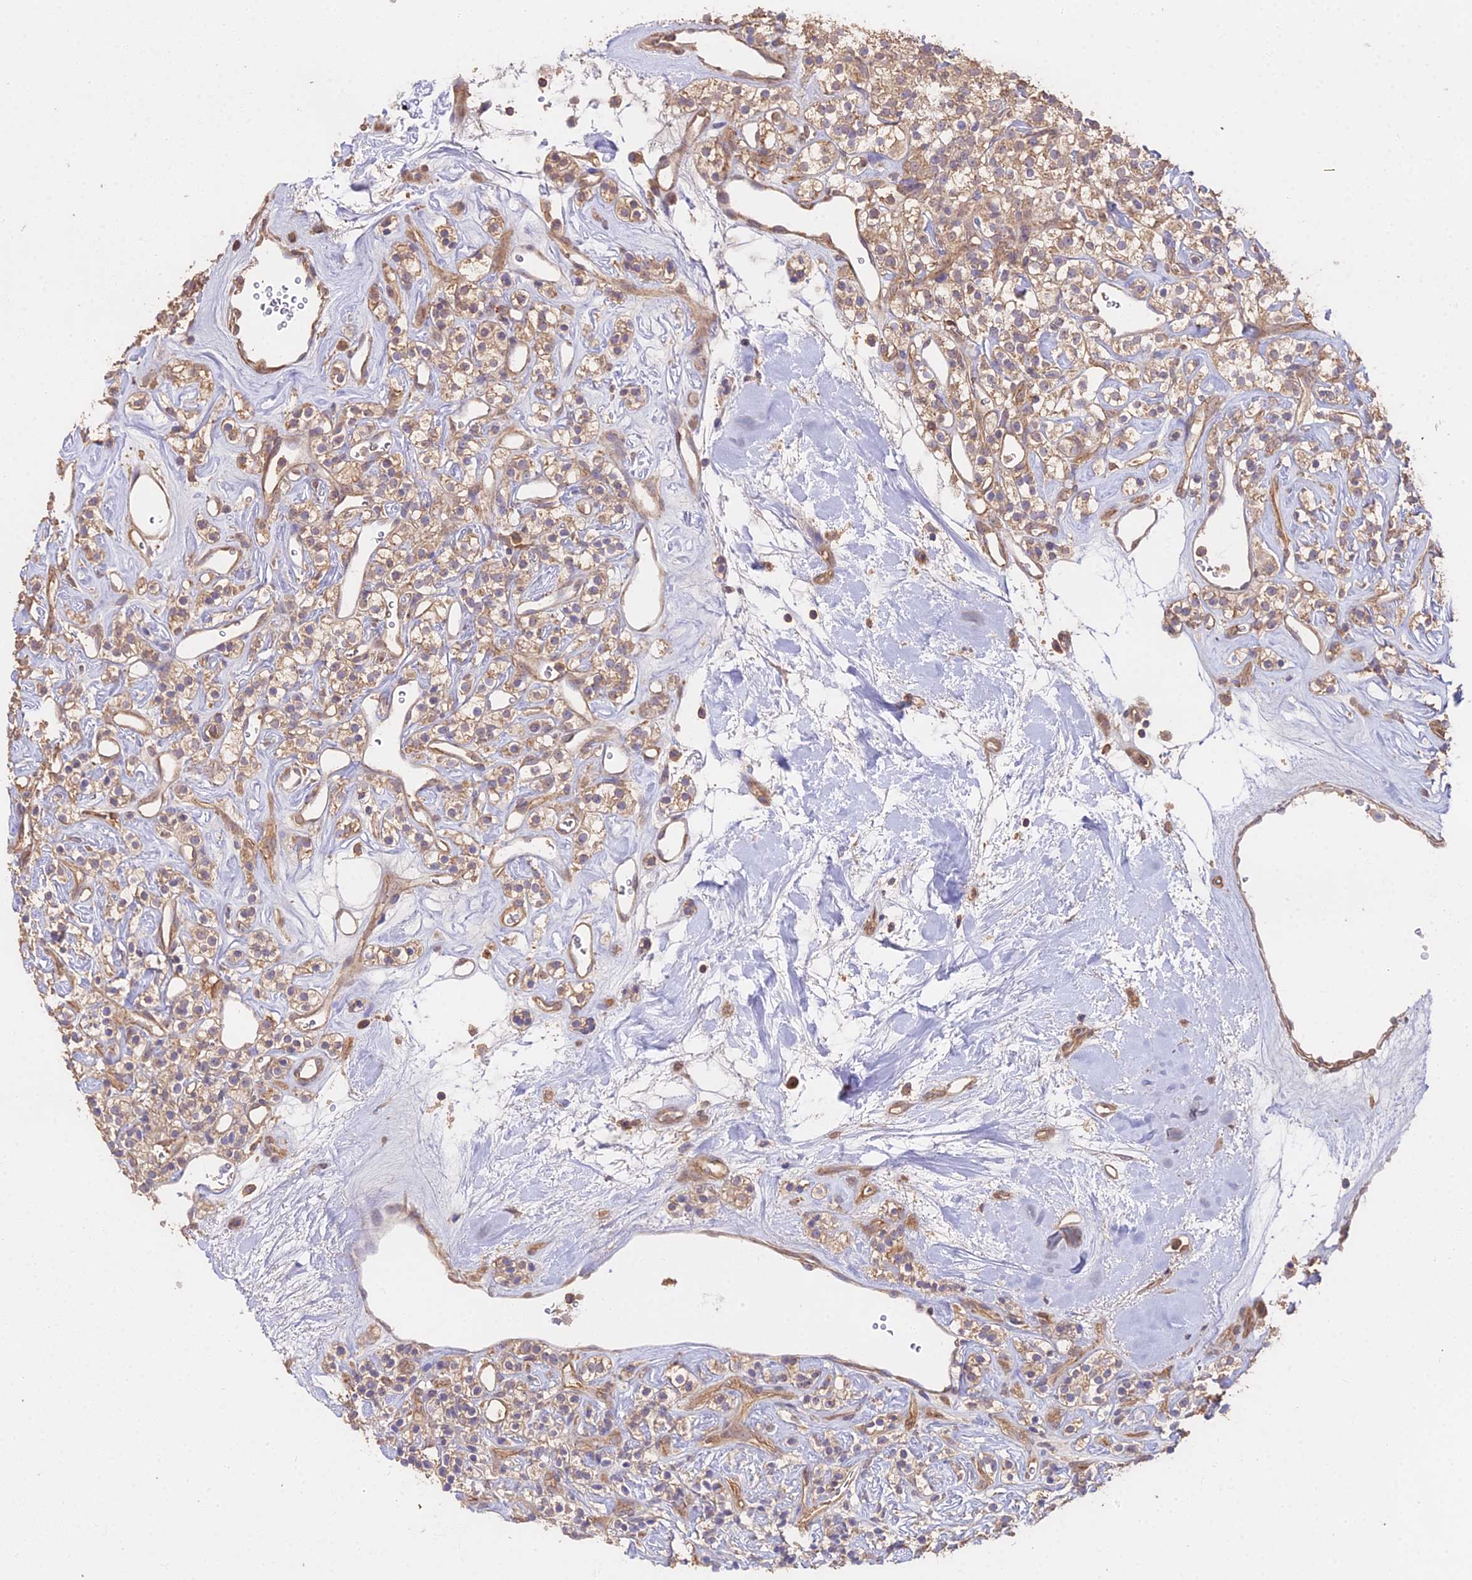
{"staining": {"intensity": "negative", "quantity": "none", "location": "none"}, "tissue": "renal cancer", "cell_type": "Tumor cells", "image_type": "cancer", "snomed": [{"axis": "morphology", "description": "Adenocarcinoma, NOS"}, {"axis": "topography", "description": "Kidney"}], "caption": "Image shows no significant protein staining in tumor cells of renal cancer (adenocarcinoma).", "gene": "METTL13", "patient": {"sex": "male", "age": 77}}